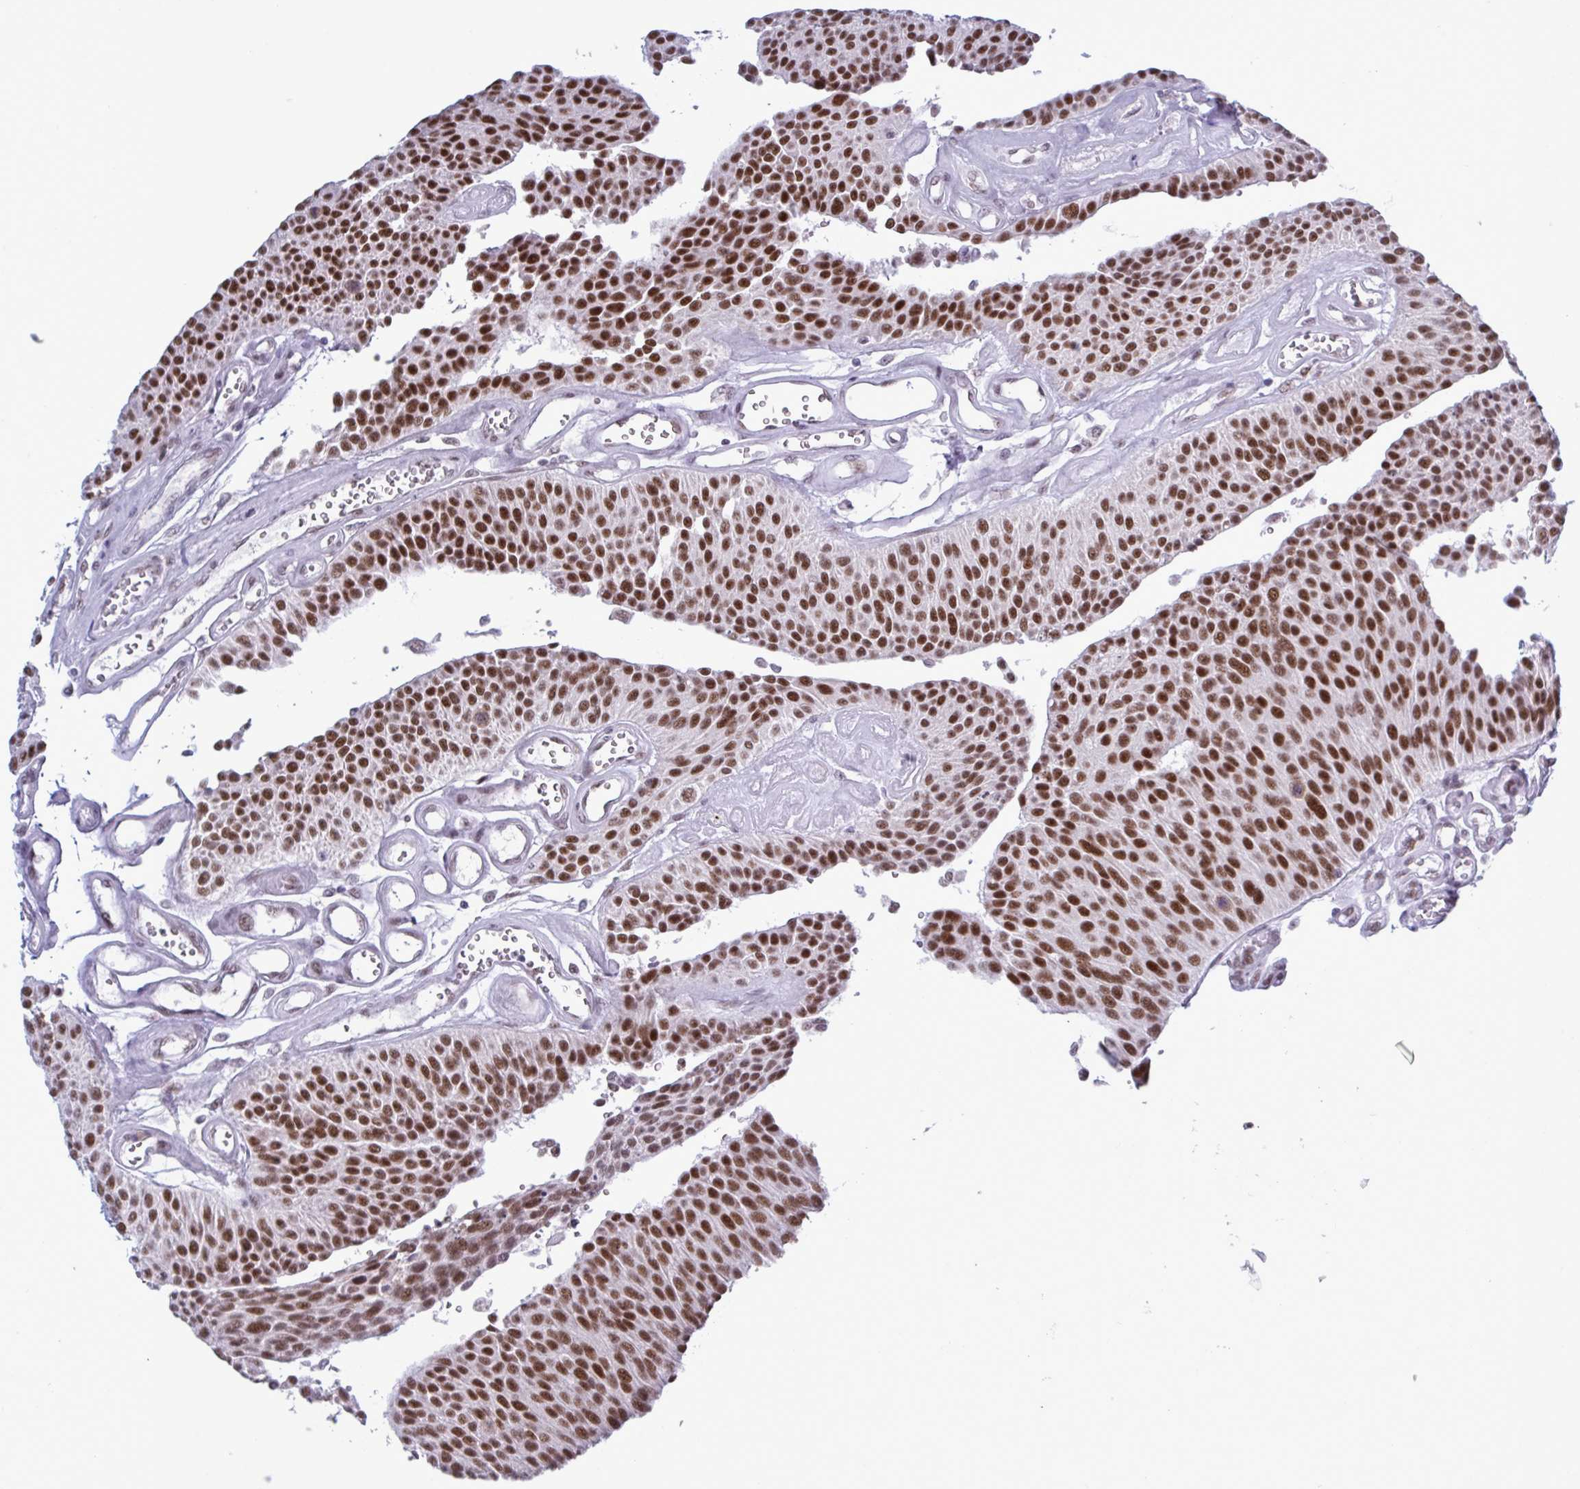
{"staining": {"intensity": "strong", "quantity": ">75%", "location": "nuclear"}, "tissue": "urothelial cancer", "cell_type": "Tumor cells", "image_type": "cancer", "snomed": [{"axis": "morphology", "description": "Urothelial carcinoma, NOS"}, {"axis": "topography", "description": "Urinary bladder"}], "caption": "Immunohistochemistry (IHC) micrograph of transitional cell carcinoma stained for a protein (brown), which exhibits high levels of strong nuclear staining in approximately >75% of tumor cells.", "gene": "PPP1R10", "patient": {"sex": "male", "age": 55}}